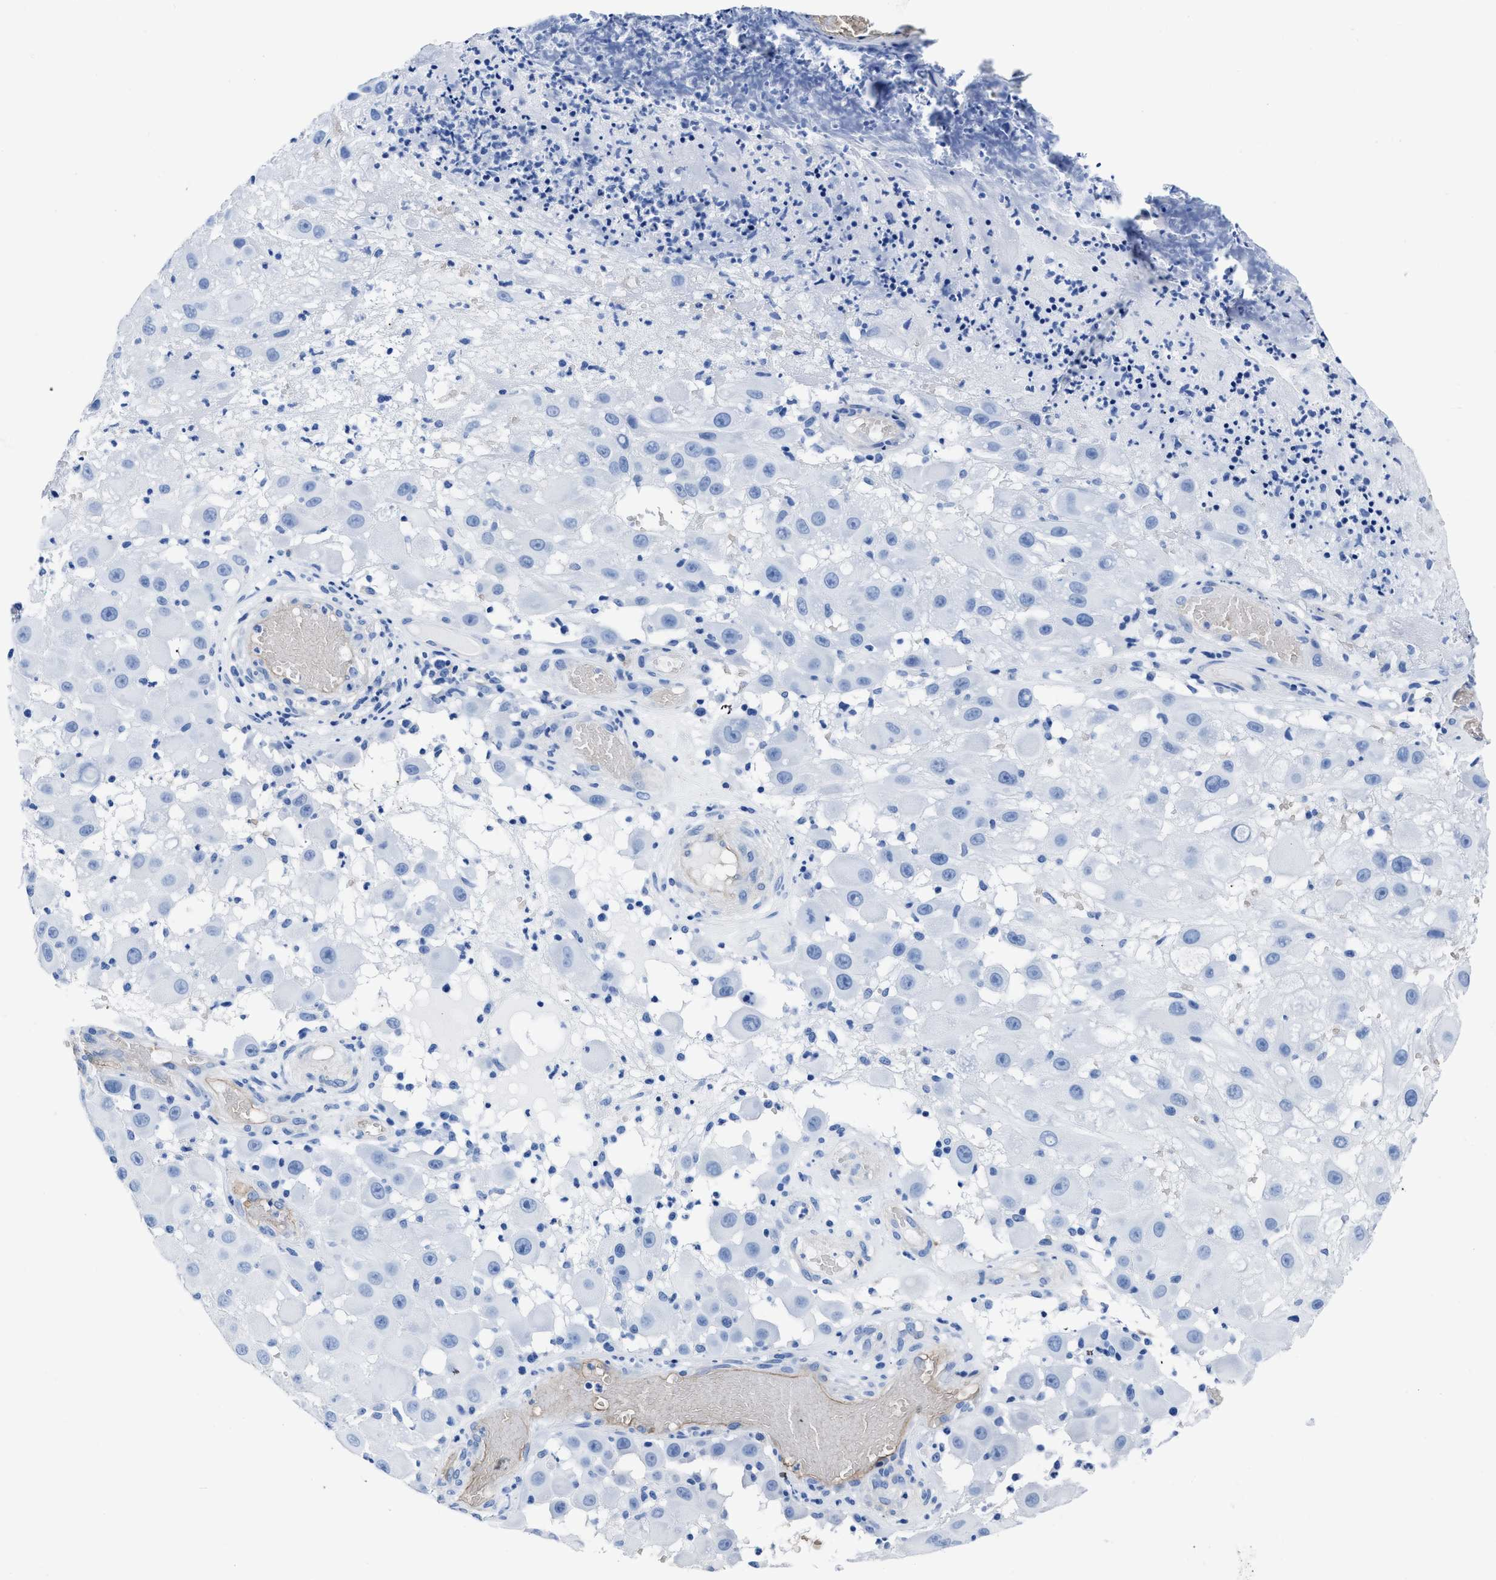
{"staining": {"intensity": "negative", "quantity": "none", "location": "none"}, "tissue": "melanoma", "cell_type": "Tumor cells", "image_type": "cancer", "snomed": [{"axis": "morphology", "description": "Malignant melanoma, NOS"}, {"axis": "topography", "description": "Skin"}], "caption": "IHC of malignant melanoma demonstrates no positivity in tumor cells.", "gene": "AQP1", "patient": {"sex": "female", "age": 81}}